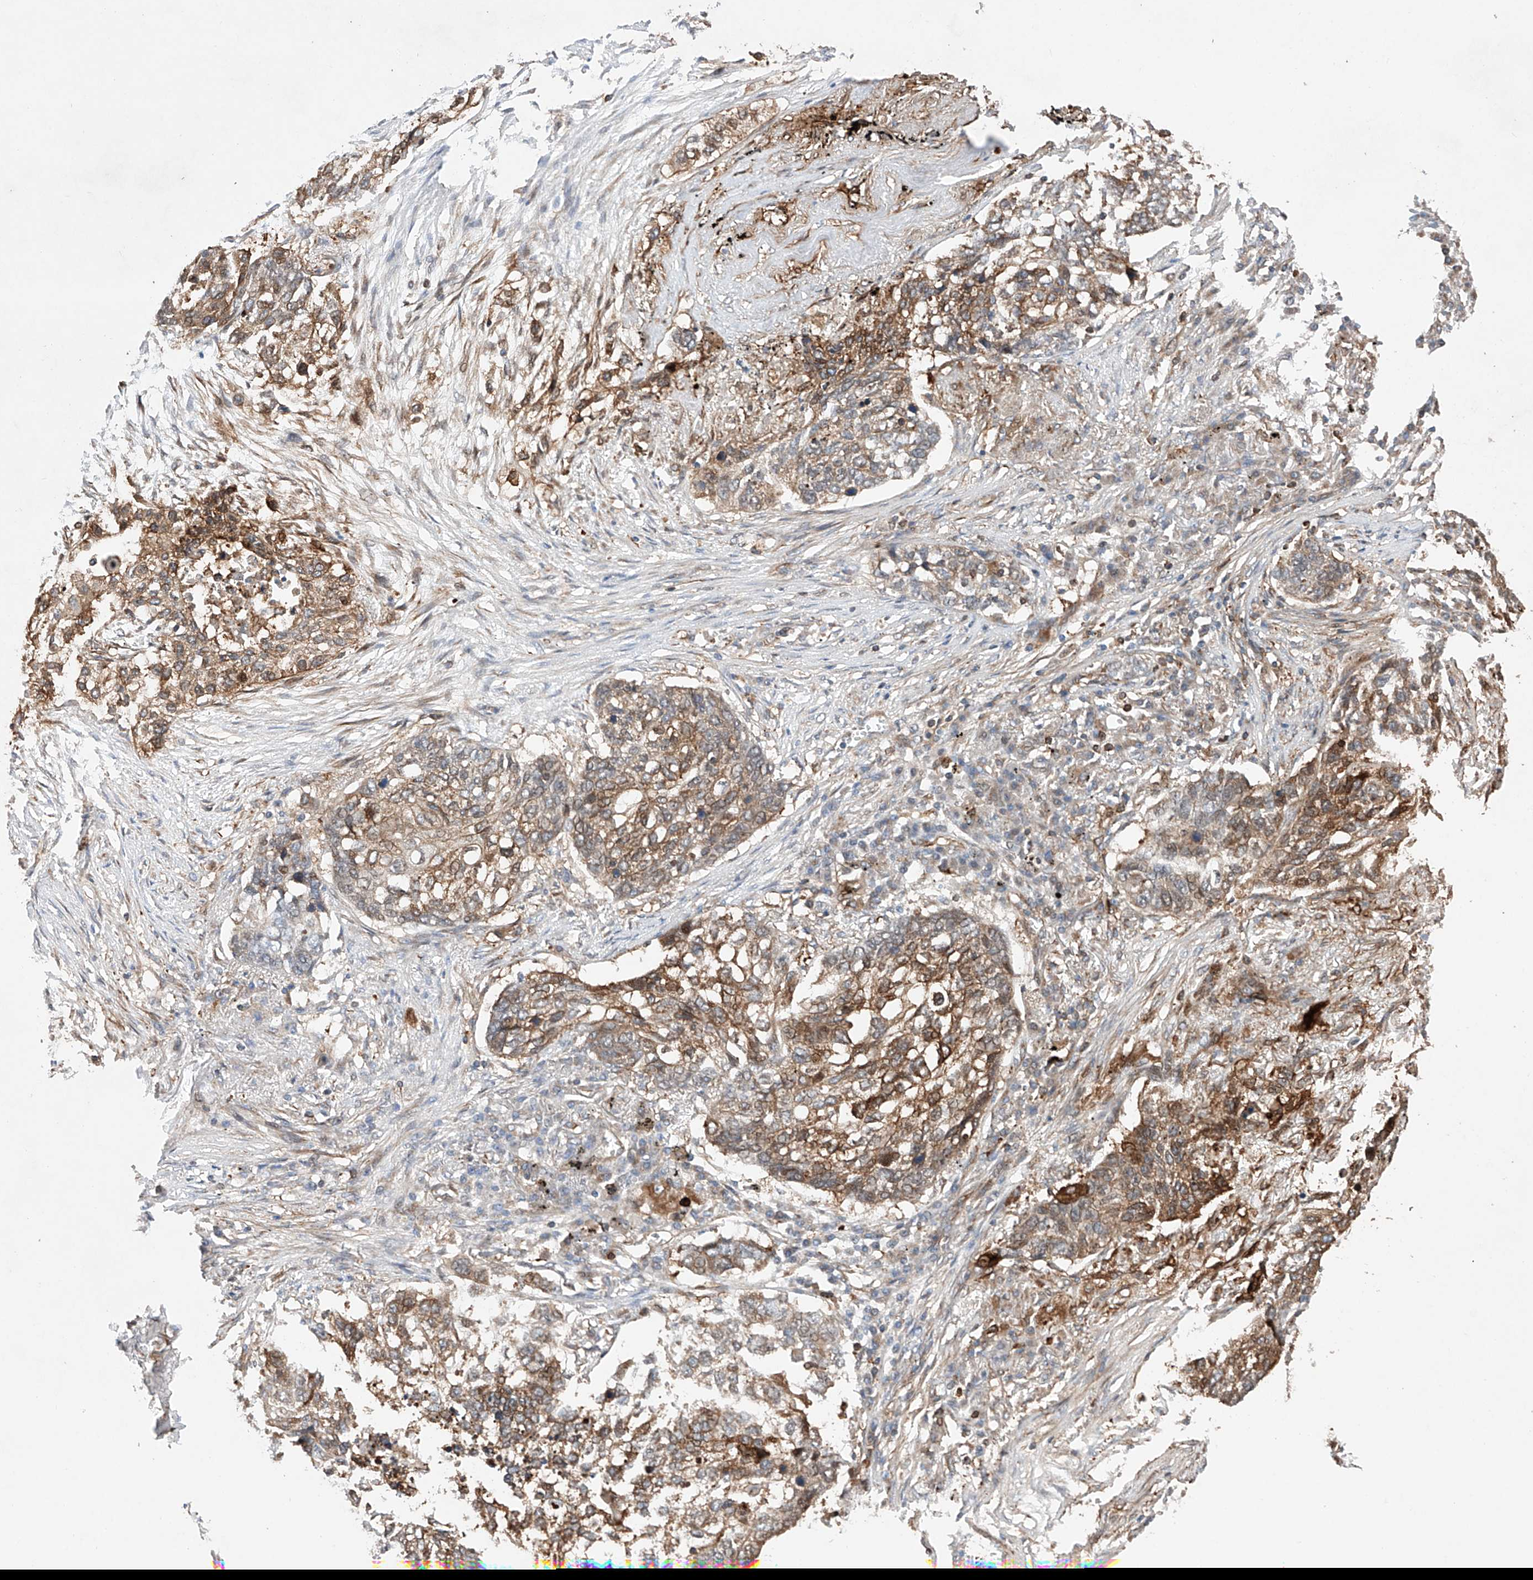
{"staining": {"intensity": "moderate", "quantity": ">75%", "location": "cytoplasmic/membranous"}, "tissue": "lung cancer", "cell_type": "Tumor cells", "image_type": "cancer", "snomed": [{"axis": "morphology", "description": "Squamous cell carcinoma, NOS"}, {"axis": "topography", "description": "Lung"}], "caption": "Immunohistochemical staining of squamous cell carcinoma (lung) exhibits moderate cytoplasmic/membranous protein staining in approximately >75% of tumor cells. The protein is shown in brown color, while the nuclei are stained blue.", "gene": "TIMM23", "patient": {"sex": "female", "age": 63}}